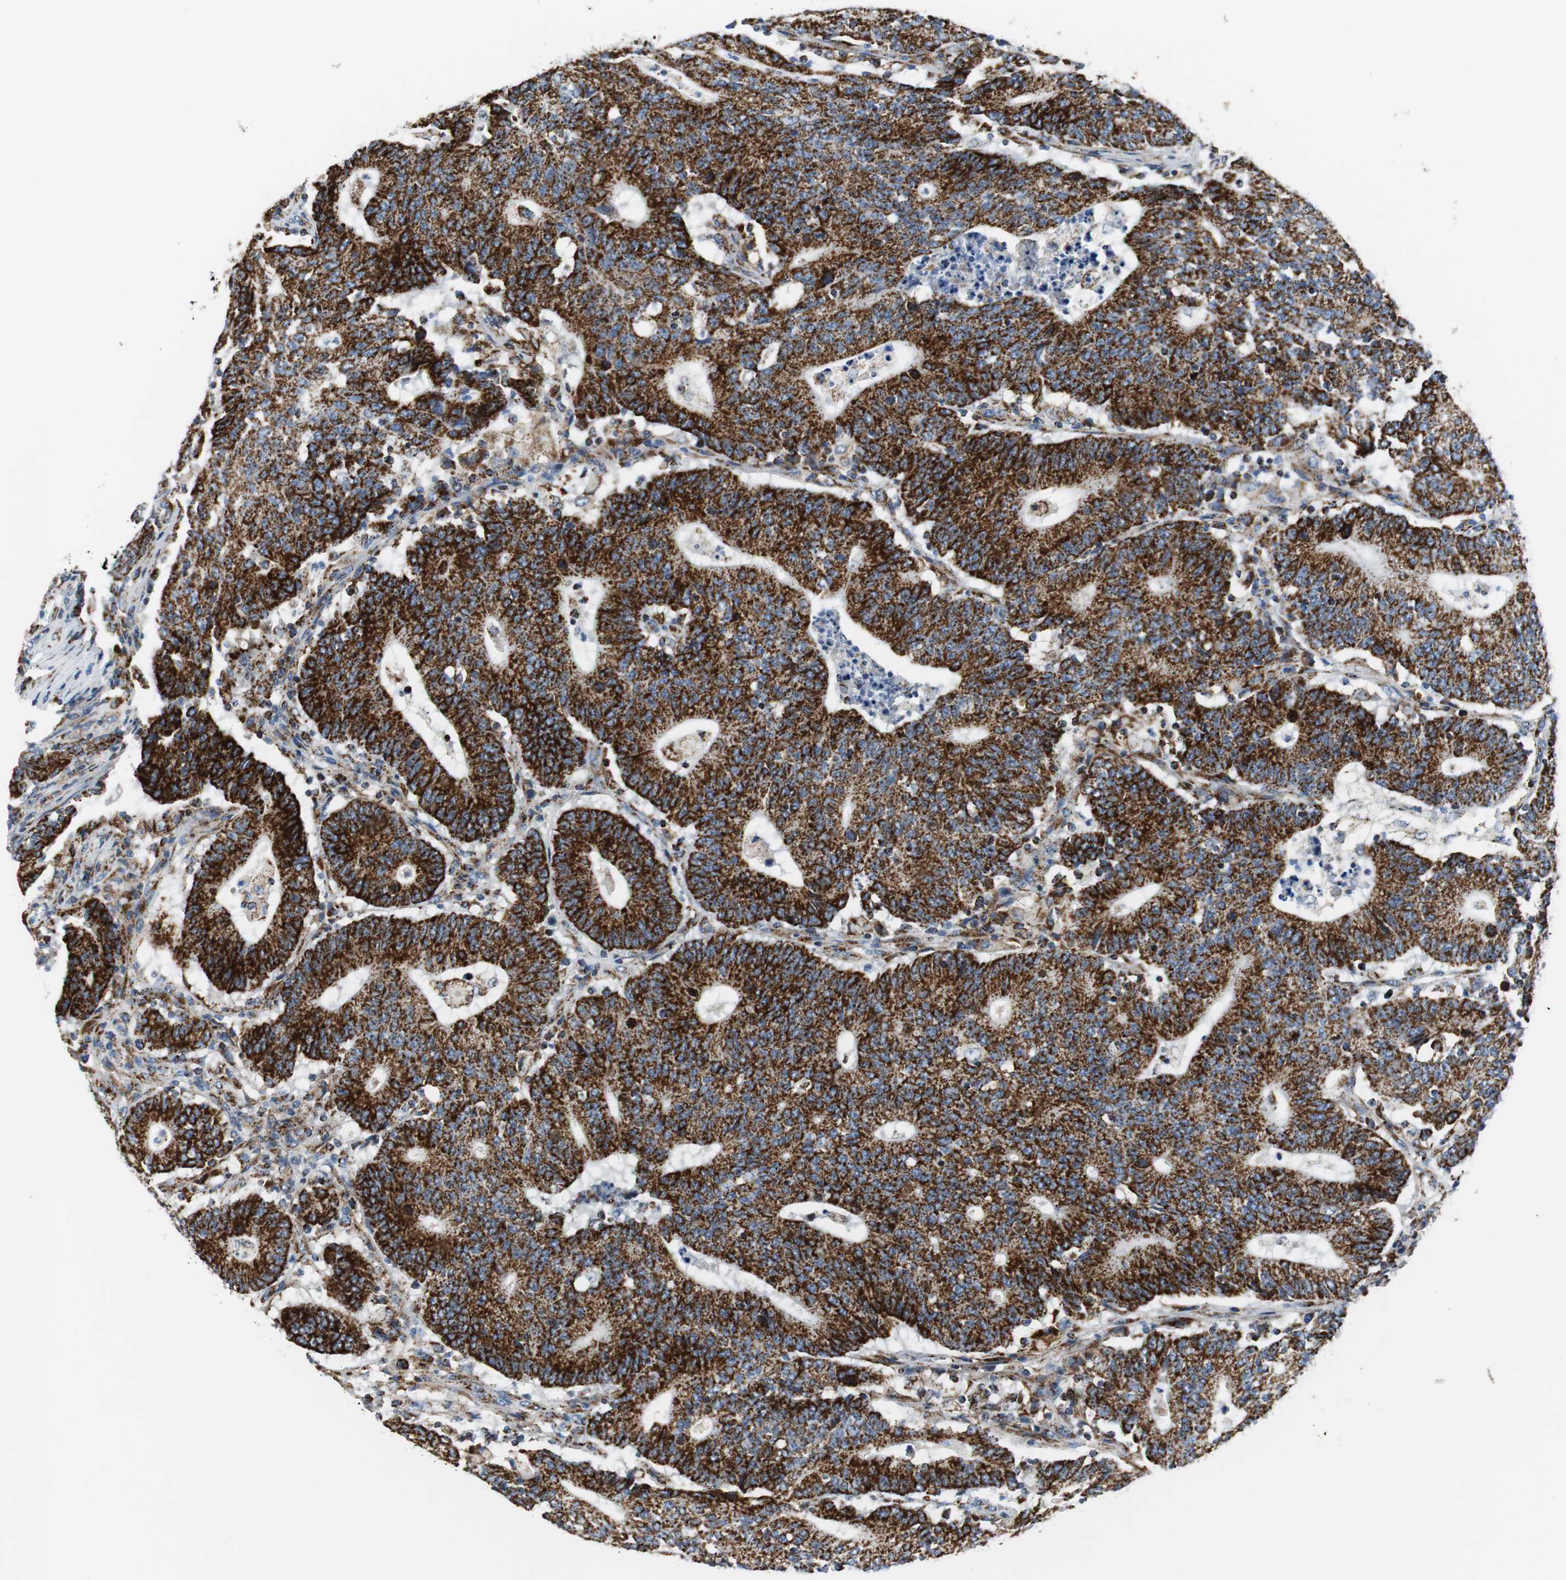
{"staining": {"intensity": "strong", "quantity": ">75%", "location": "cytoplasmic/membranous"}, "tissue": "colorectal cancer", "cell_type": "Tumor cells", "image_type": "cancer", "snomed": [{"axis": "morphology", "description": "Normal tissue, NOS"}, {"axis": "morphology", "description": "Adenocarcinoma, NOS"}, {"axis": "topography", "description": "Colon"}], "caption": "A high amount of strong cytoplasmic/membranous expression is seen in about >75% of tumor cells in colorectal cancer tissue.", "gene": "C1QTNF7", "patient": {"sex": "female", "age": 75}}